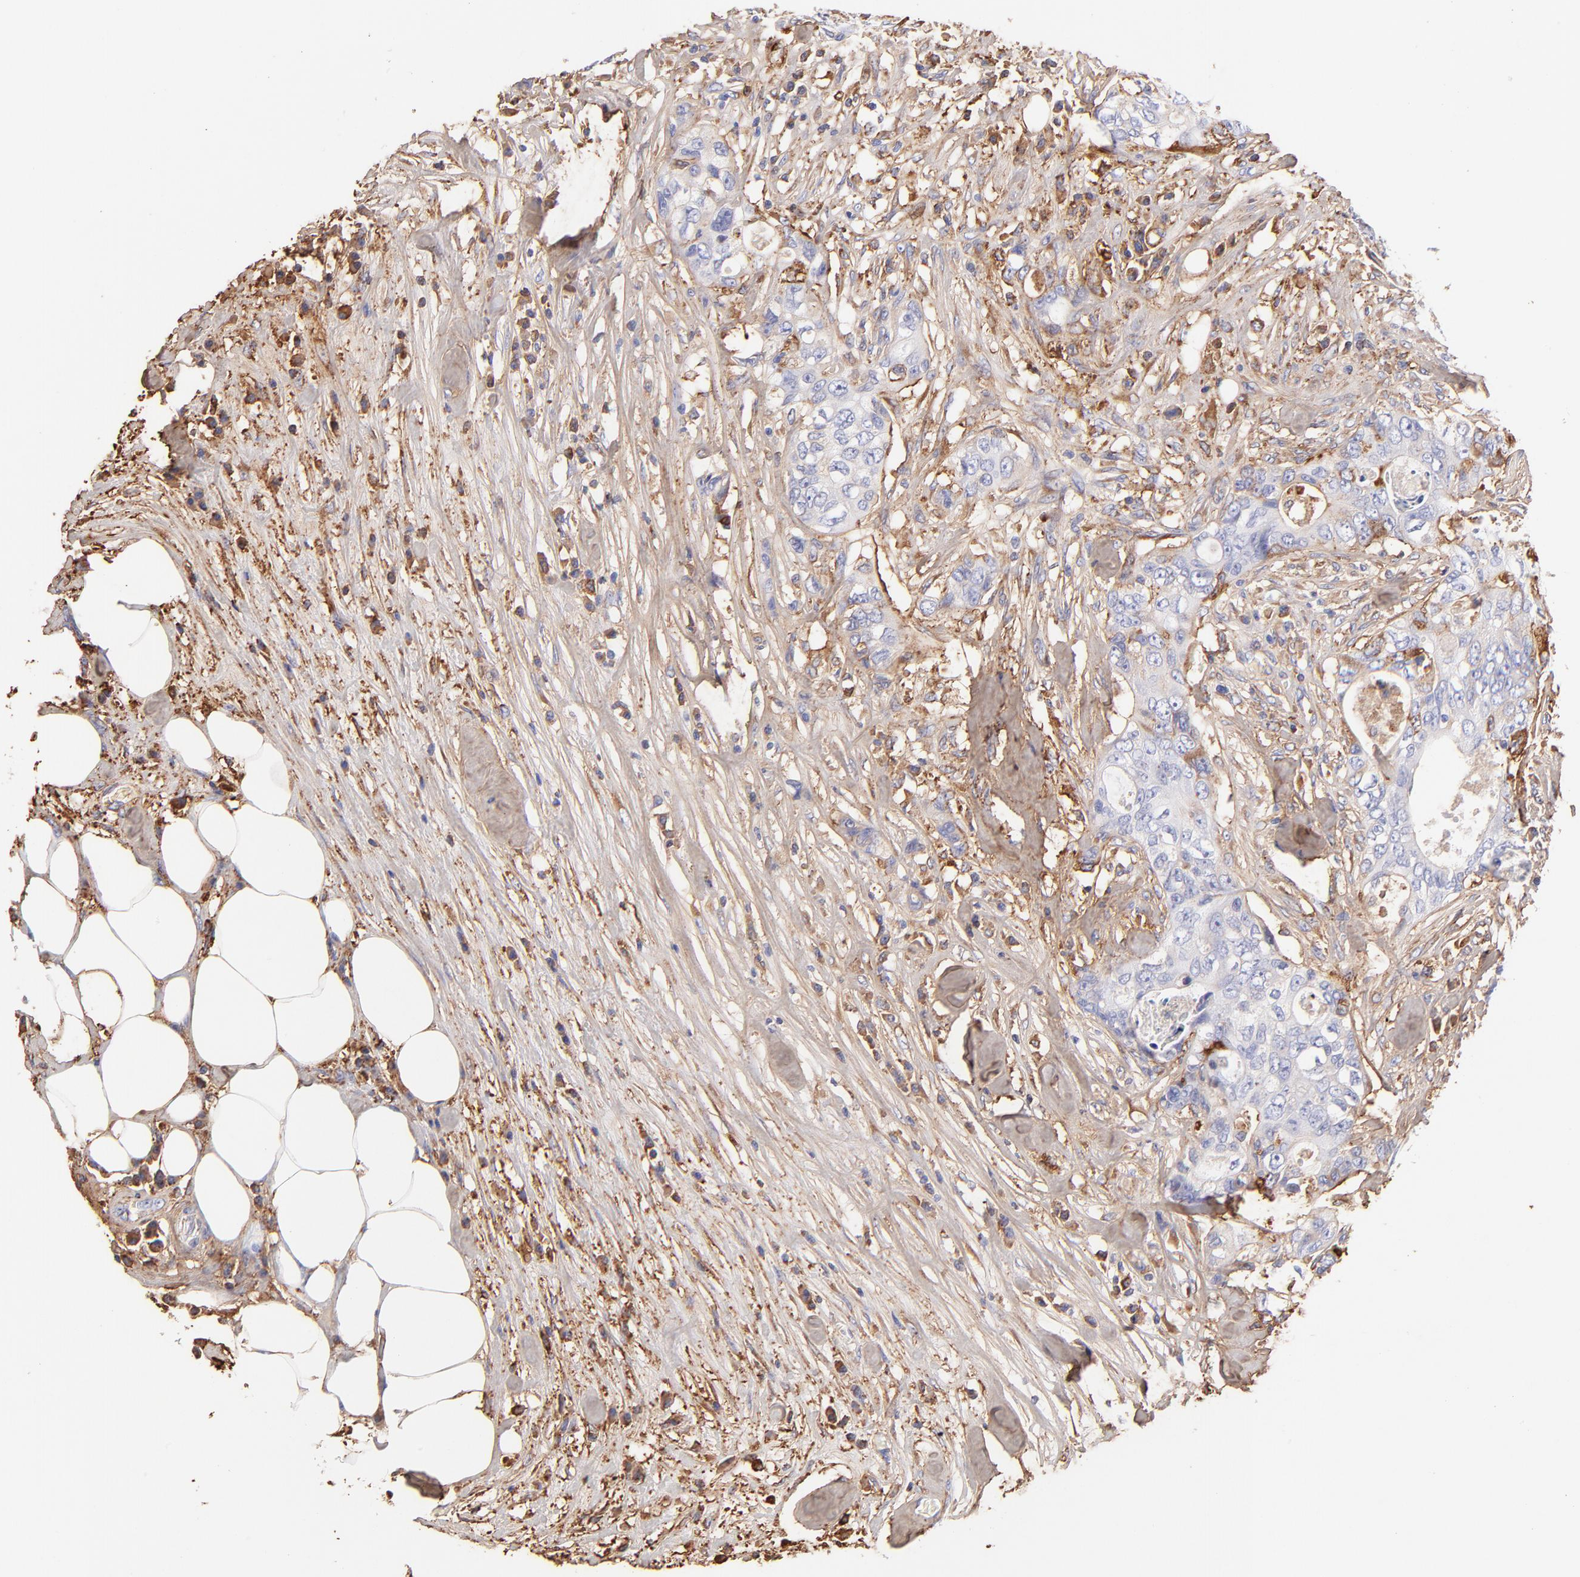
{"staining": {"intensity": "moderate", "quantity": "<25%", "location": "cytoplasmic/membranous"}, "tissue": "colorectal cancer", "cell_type": "Tumor cells", "image_type": "cancer", "snomed": [{"axis": "morphology", "description": "Adenocarcinoma, NOS"}, {"axis": "topography", "description": "Rectum"}], "caption": "This is a photomicrograph of immunohistochemistry staining of adenocarcinoma (colorectal), which shows moderate expression in the cytoplasmic/membranous of tumor cells.", "gene": "BGN", "patient": {"sex": "female", "age": 57}}